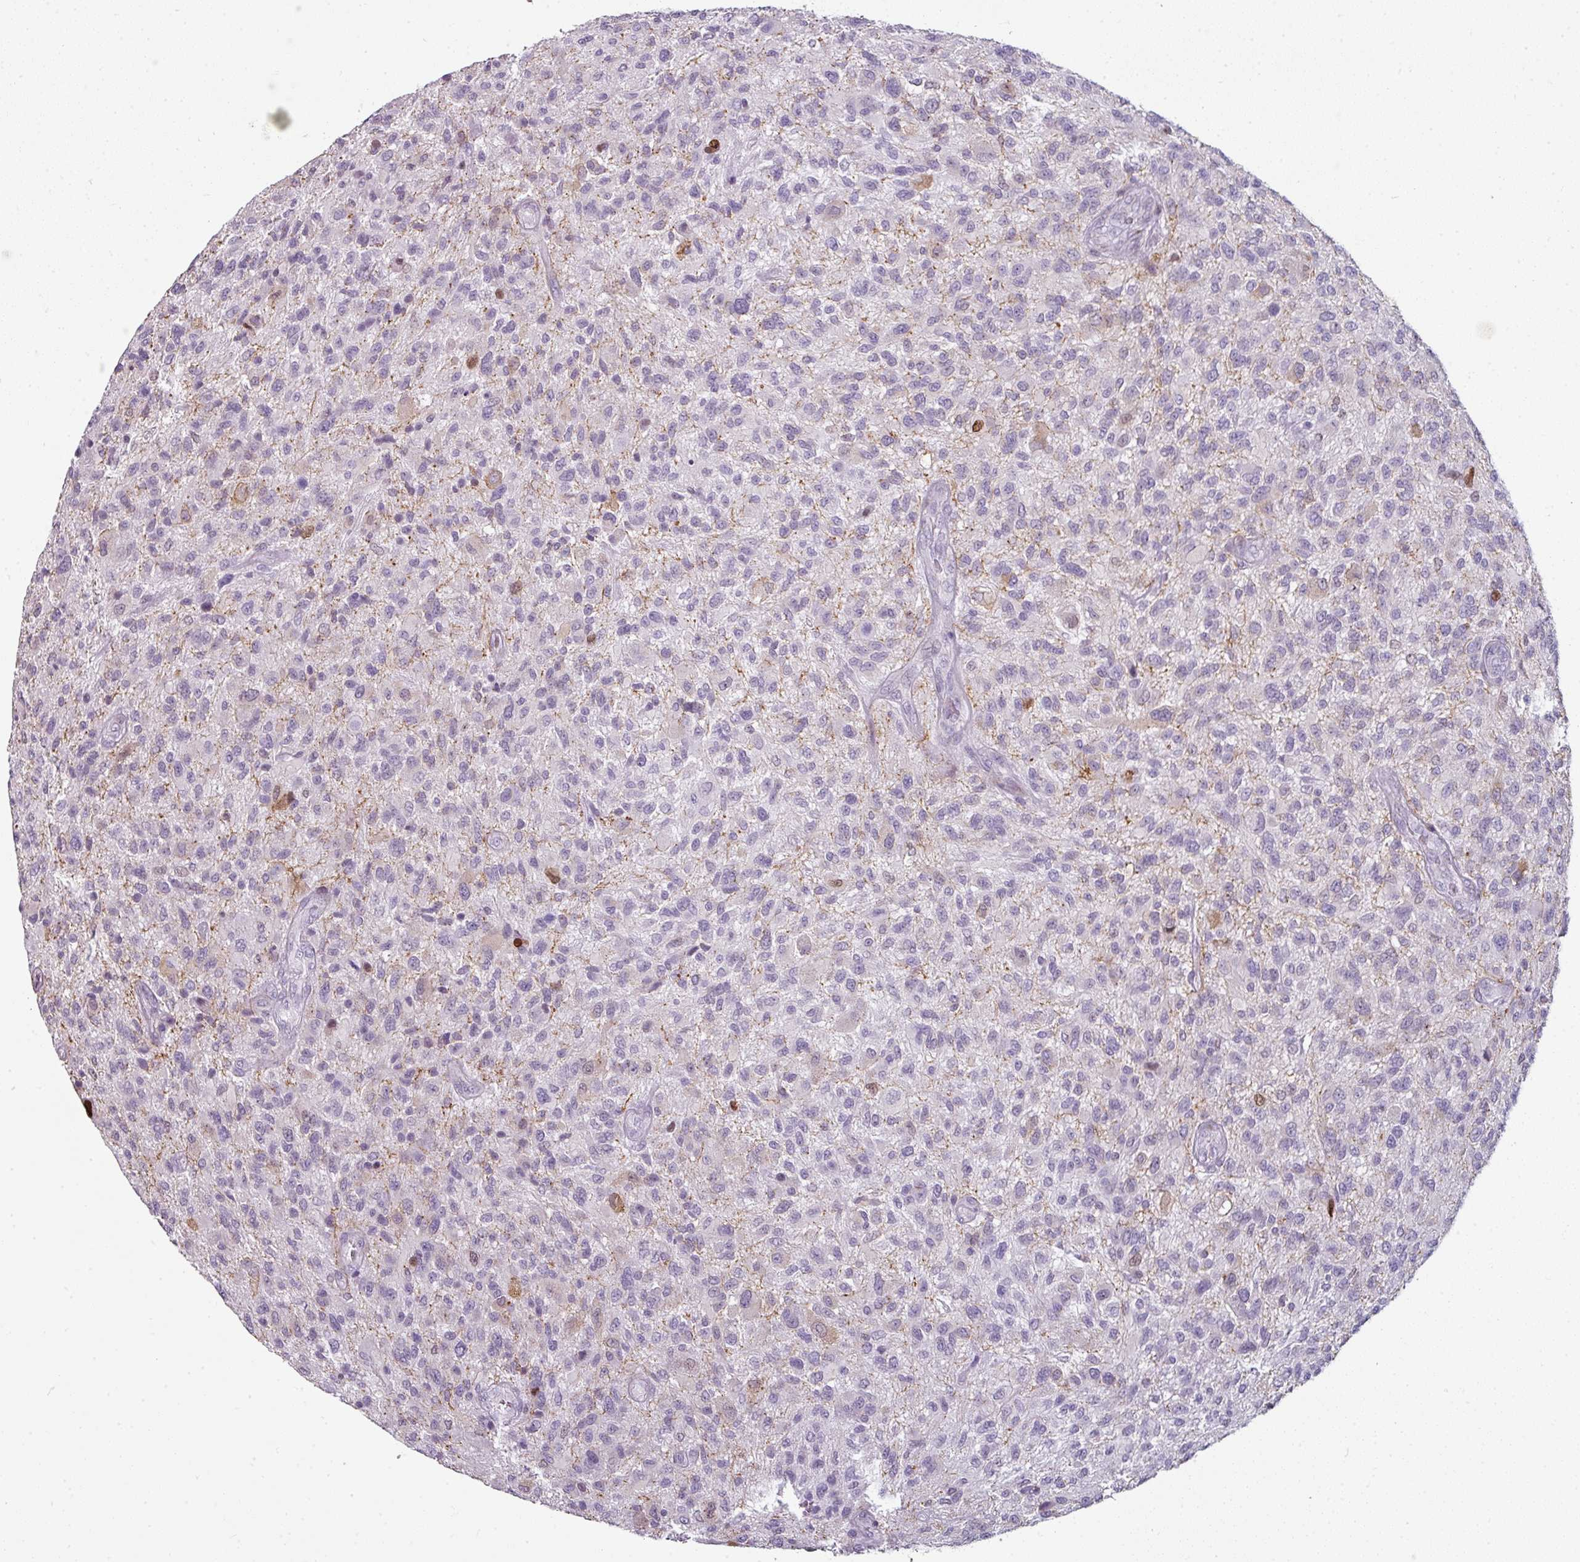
{"staining": {"intensity": "negative", "quantity": "none", "location": "none"}, "tissue": "glioma", "cell_type": "Tumor cells", "image_type": "cancer", "snomed": [{"axis": "morphology", "description": "Glioma, malignant, High grade"}, {"axis": "topography", "description": "Brain"}], "caption": "High magnification brightfield microscopy of glioma stained with DAB (brown) and counterstained with hematoxylin (blue): tumor cells show no significant positivity. (Stains: DAB (3,3'-diaminobenzidine) immunohistochemistry (IHC) with hematoxylin counter stain, Microscopy: brightfield microscopy at high magnification).", "gene": "SYT8", "patient": {"sex": "male", "age": 47}}